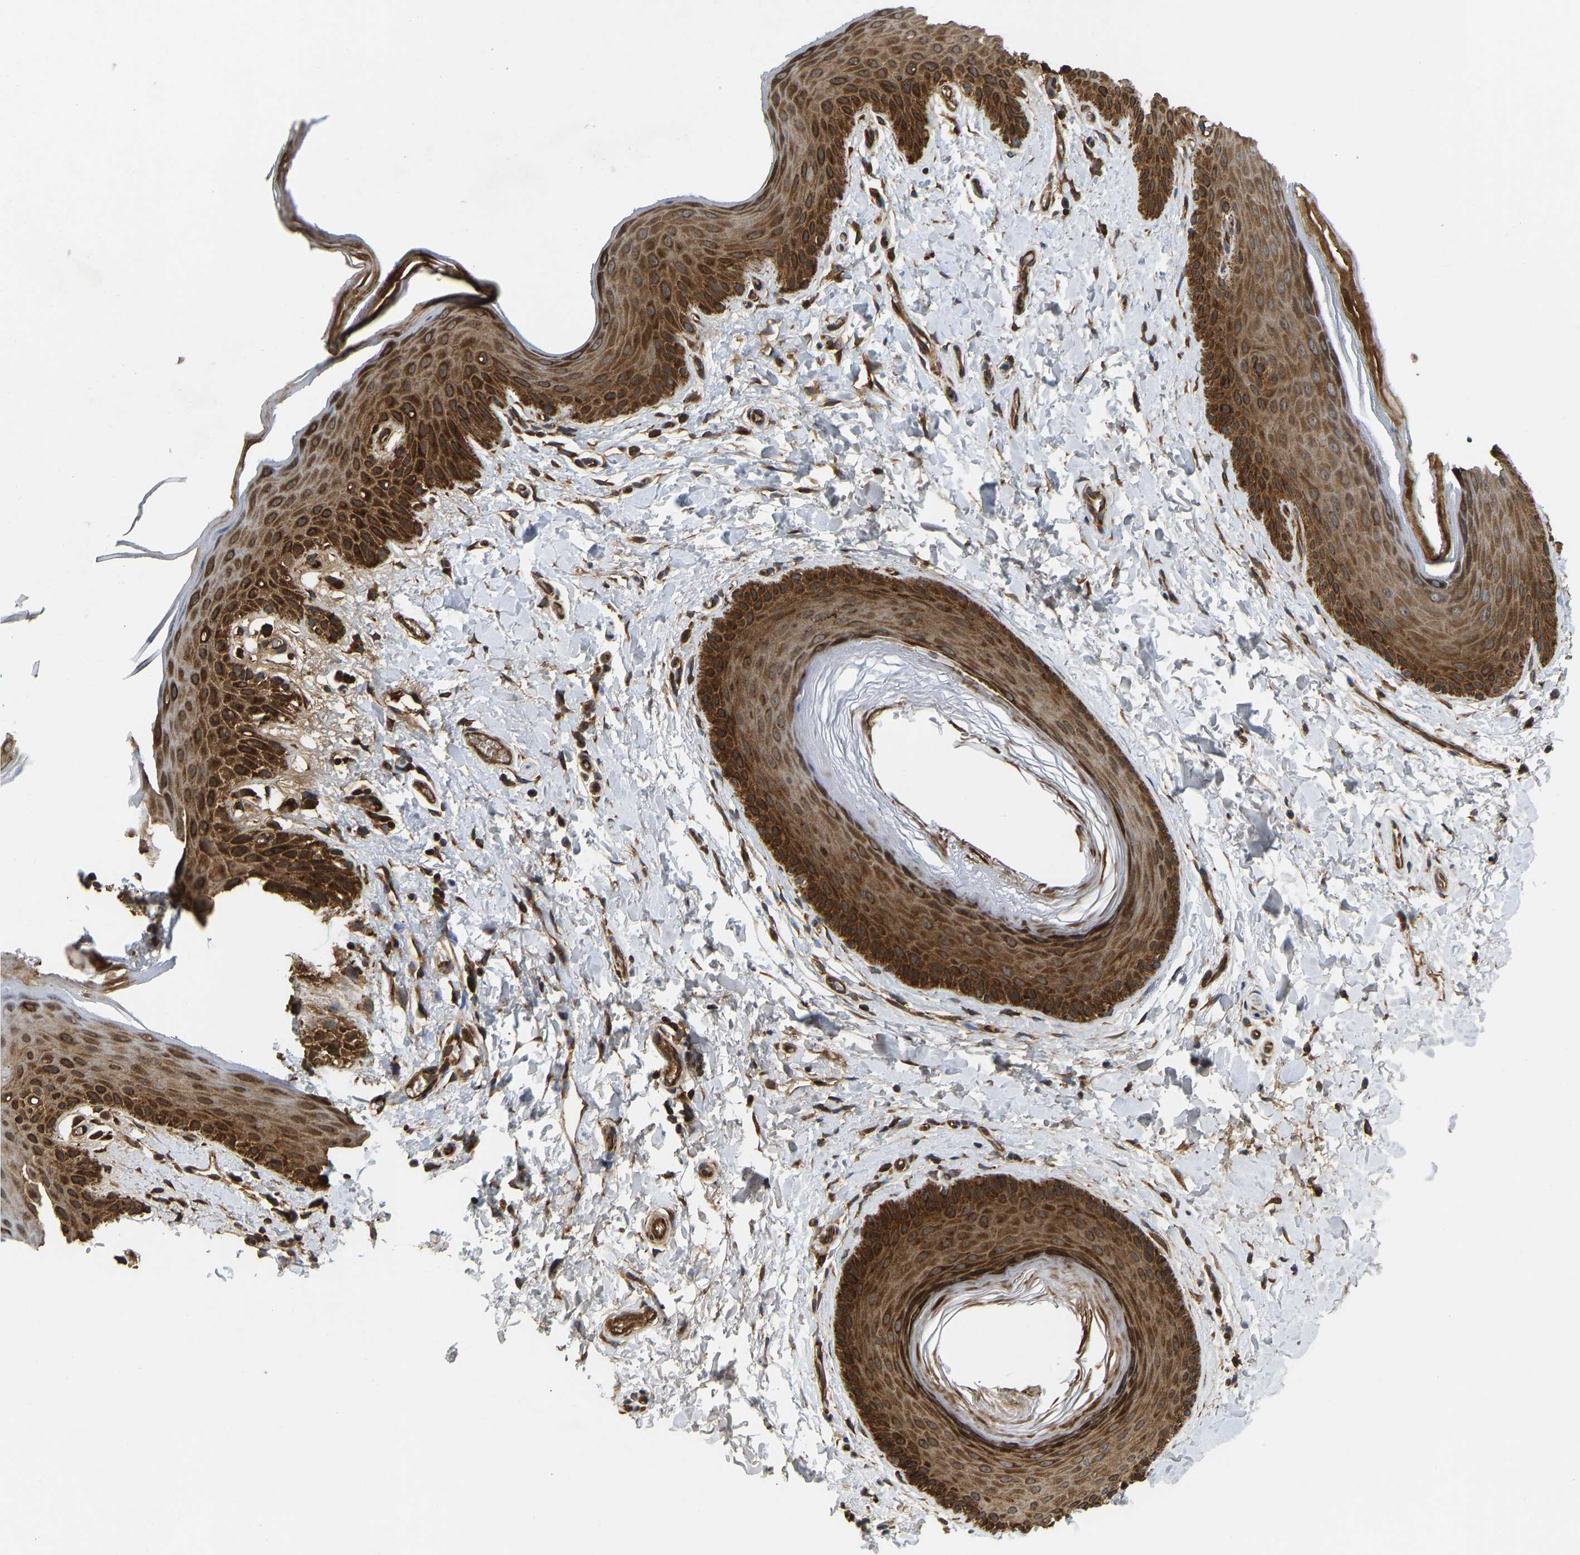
{"staining": {"intensity": "strong", "quantity": ">75%", "location": "cytoplasmic/membranous"}, "tissue": "skin", "cell_type": "Epidermal cells", "image_type": "normal", "snomed": [{"axis": "morphology", "description": "Normal tissue, NOS"}, {"axis": "topography", "description": "Anal"}], "caption": "This micrograph demonstrates immunohistochemistry staining of normal human skin, with high strong cytoplasmic/membranous staining in about >75% of epidermal cells.", "gene": "RASGRF2", "patient": {"sex": "male", "age": 44}}